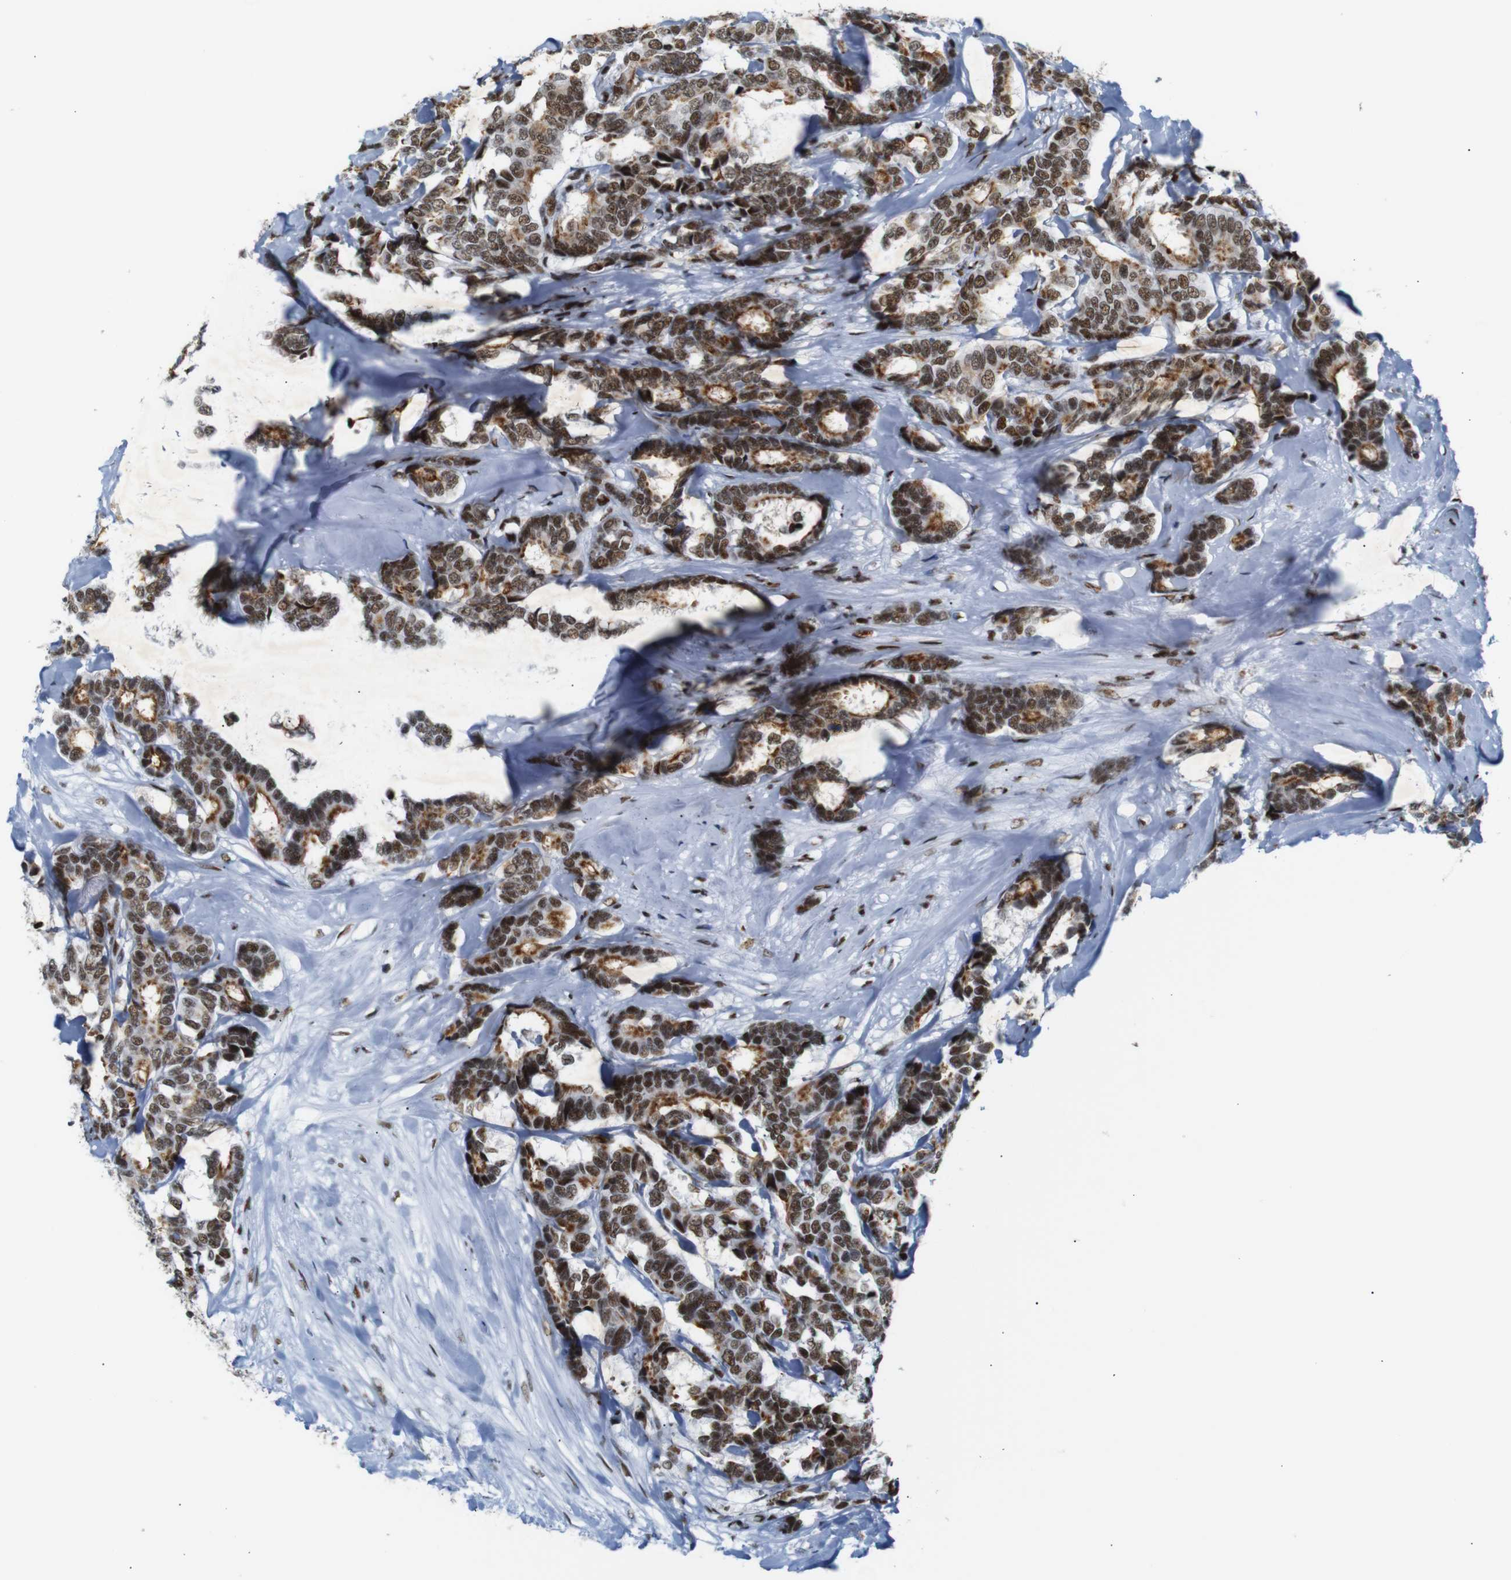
{"staining": {"intensity": "strong", "quantity": ">75%", "location": "cytoplasmic/membranous,nuclear"}, "tissue": "breast cancer", "cell_type": "Tumor cells", "image_type": "cancer", "snomed": [{"axis": "morphology", "description": "Duct carcinoma"}, {"axis": "topography", "description": "Breast"}], "caption": "A high amount of strong cytoplasmic/membranous and nuclear staining is seen in about >75% of tumor cells in breast cancer tissue.", "gene": "TRA2B", "patient": {"sex": "female", "age": 87}}